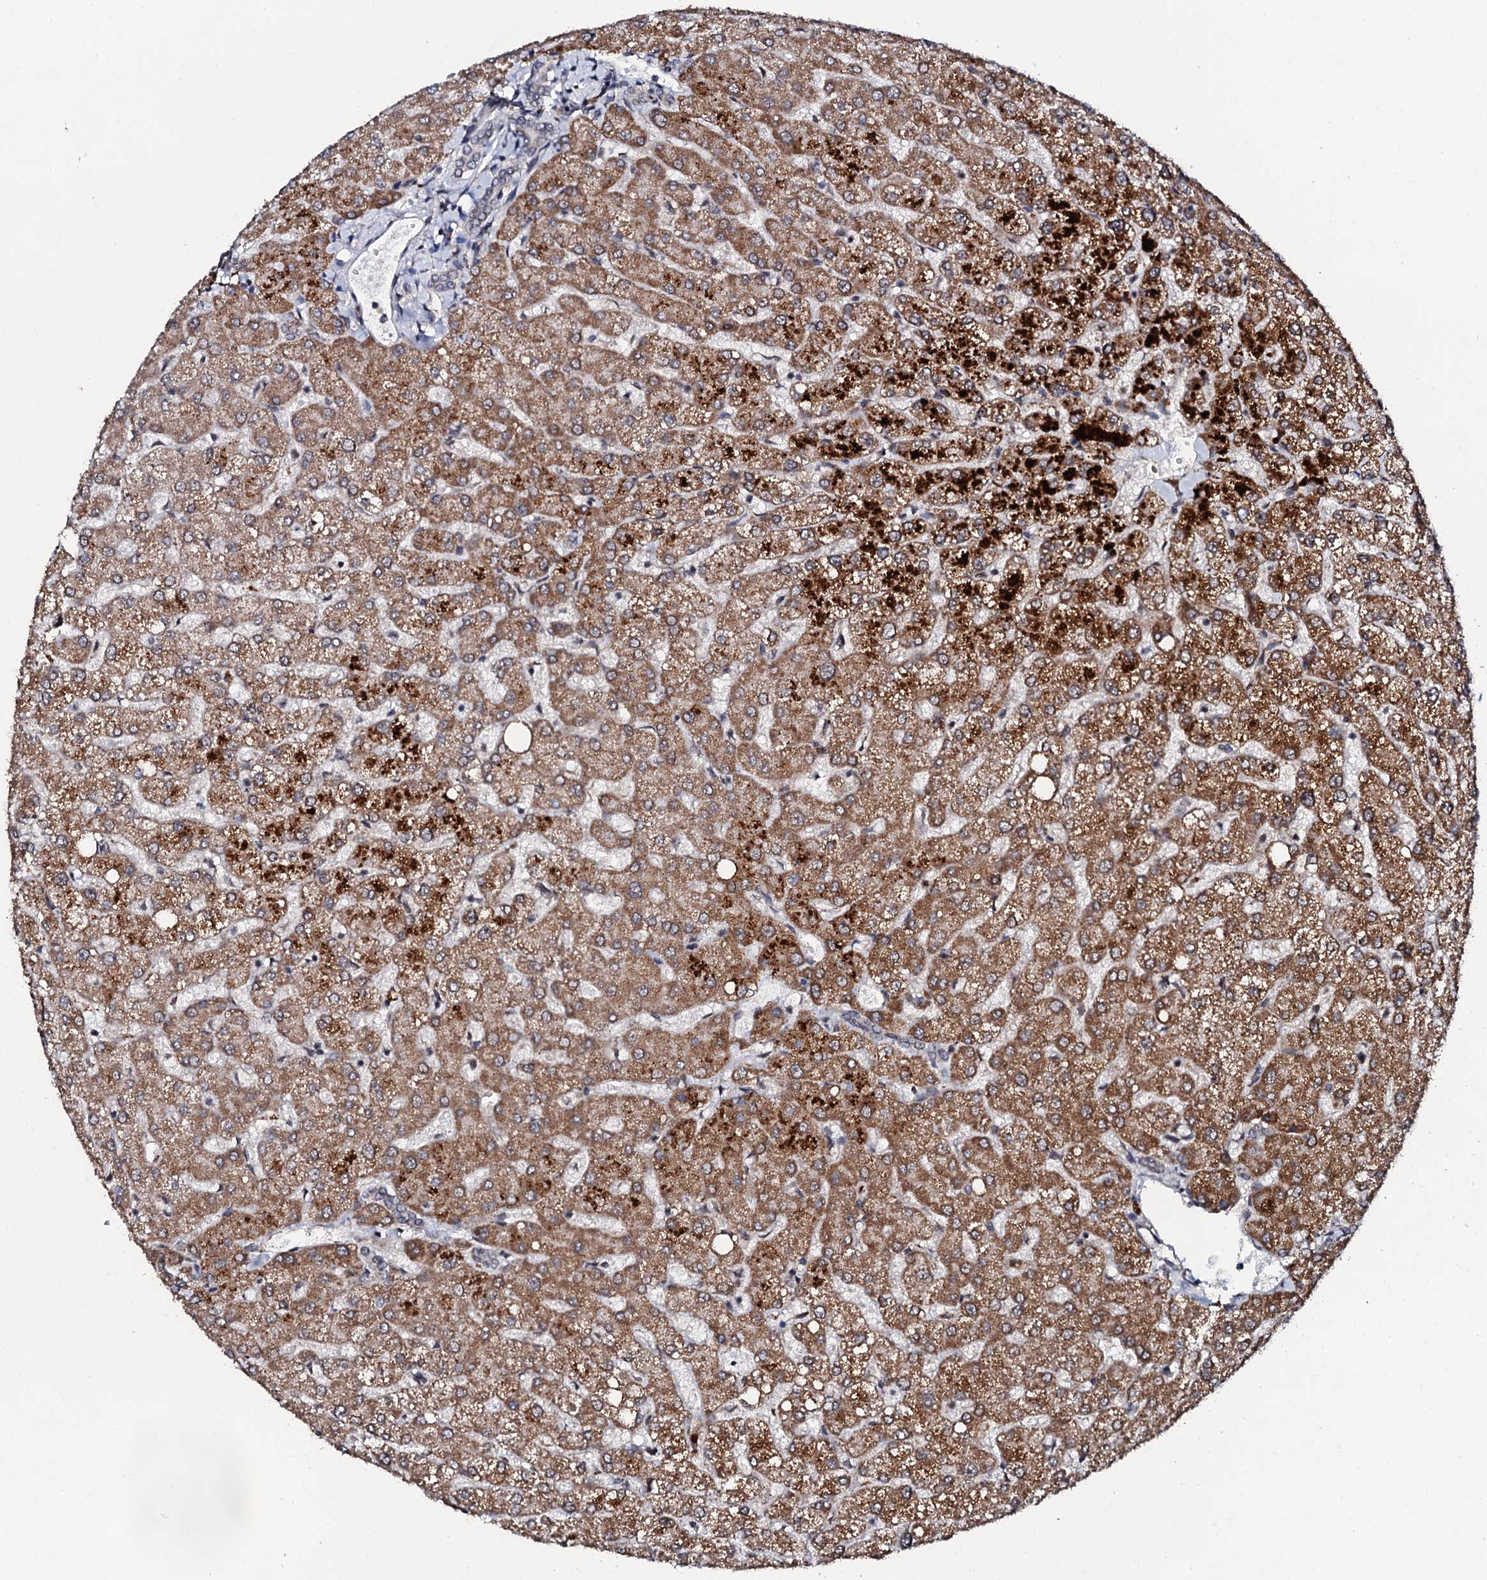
{"staining": {"intensity": "negative", "quantity": "none", "location": "none"}, "tissue": "liver", "cell_type": "Cholangiocytes", "image_type": "normal", "snomed": [{"axis": "morphology", "description": "Normal tissue, NOS"}, {"axis": "topography", "description": "Liver"}], "caption": "Cholangiocytes are negative for brown protein staining in unremarkable liver. (DAB immunohistochemistry with hematoxylin counter stain).", "gene": "FAM111A", "patient": {"sex": "female", "age": 54}}